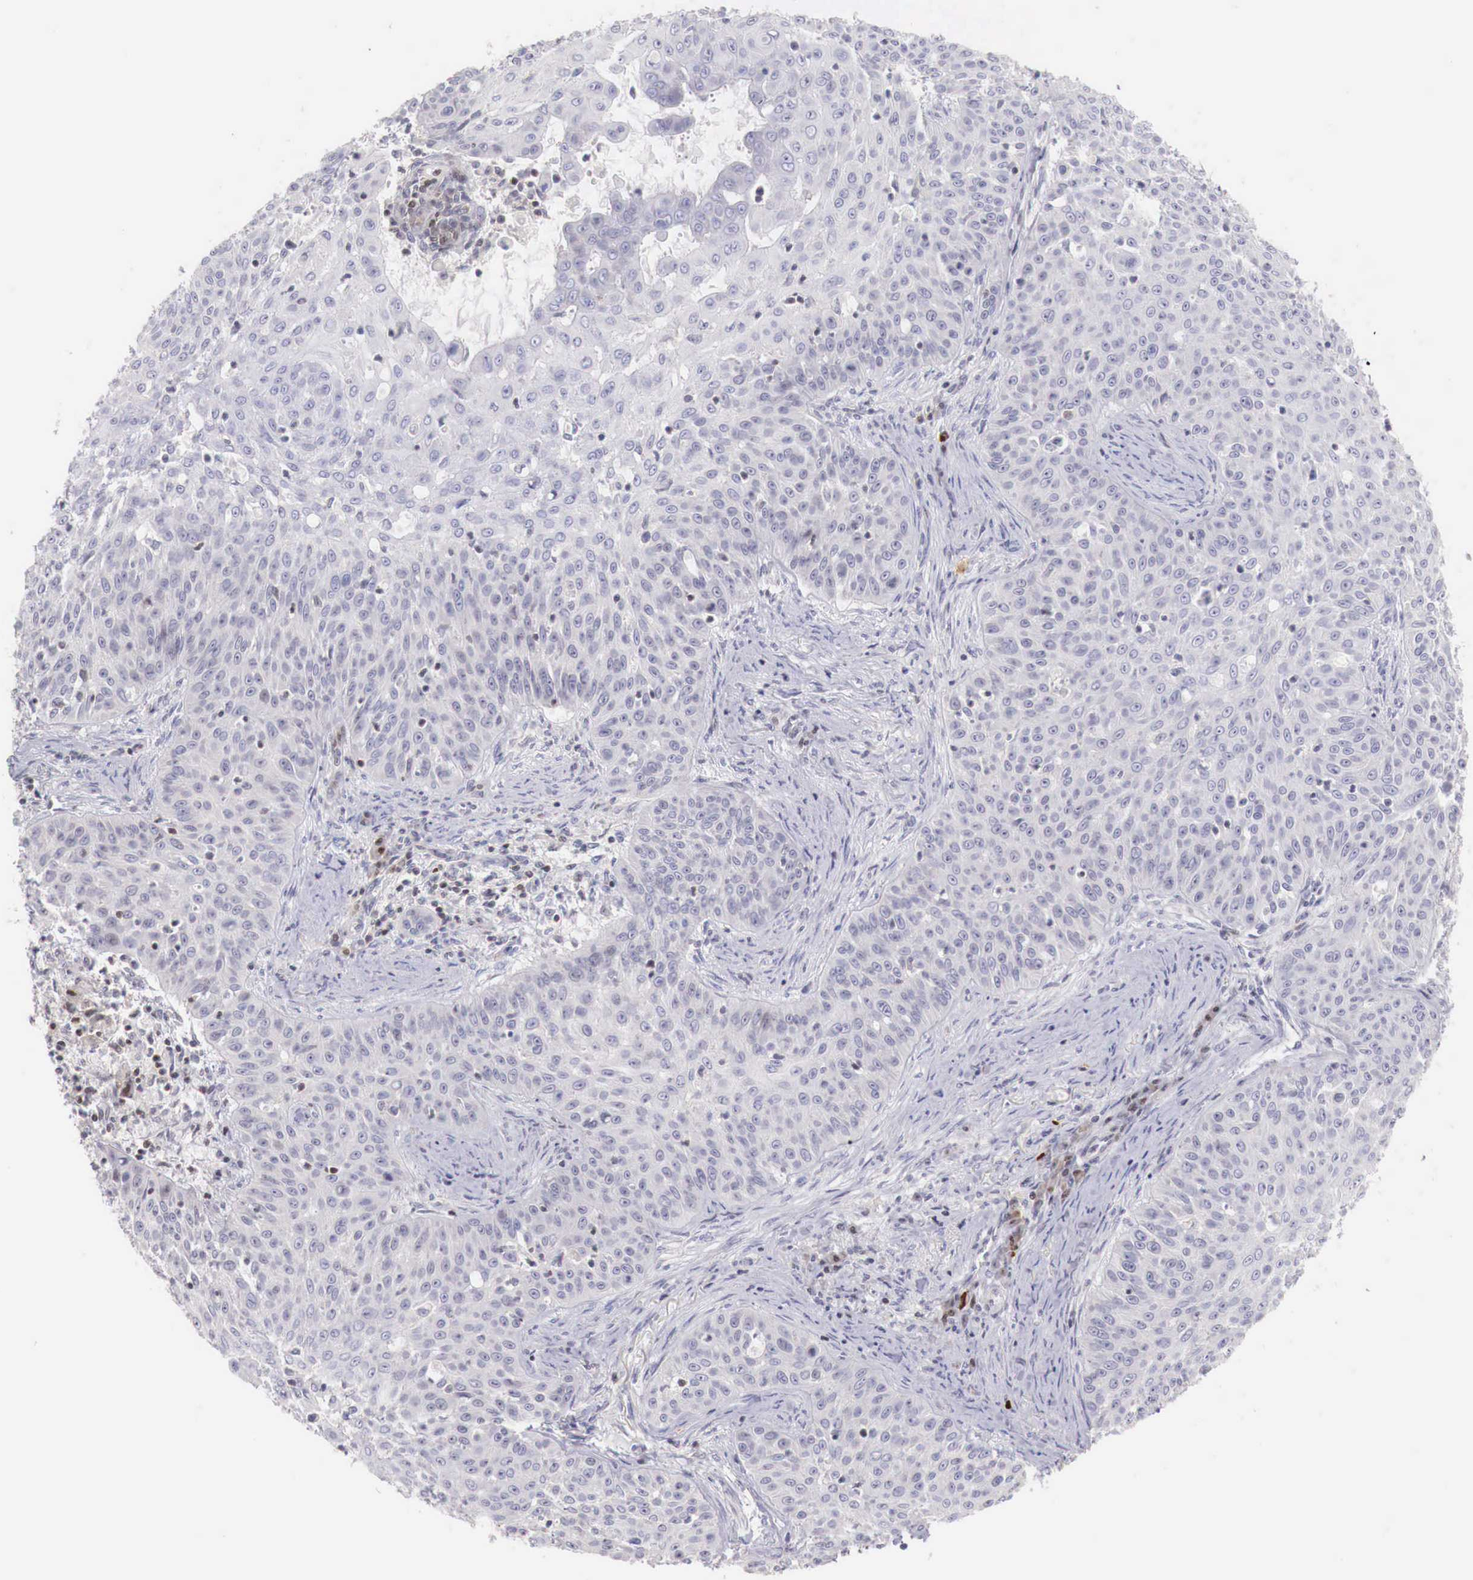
{"staining": {"intensity": "negative", "quantity": "none", "location": "none"}, "tissue": "skin cancer", "cell_type": "Tumor cells", "image_type": "cancer", "snomed": [{"axis": "morphology", "description": "Squamous cell carcinoma, NOS"}, {"axis": "topography", "description": "Skin"}], "caption": "A high-resolution histopathology image shows immunohistochemistry (IHC) staining of skin cancer, which demonstrates no significant staining in tumor cells.", "gene": "CLCN5", "patient": {"sex": "male", "age": 82}}